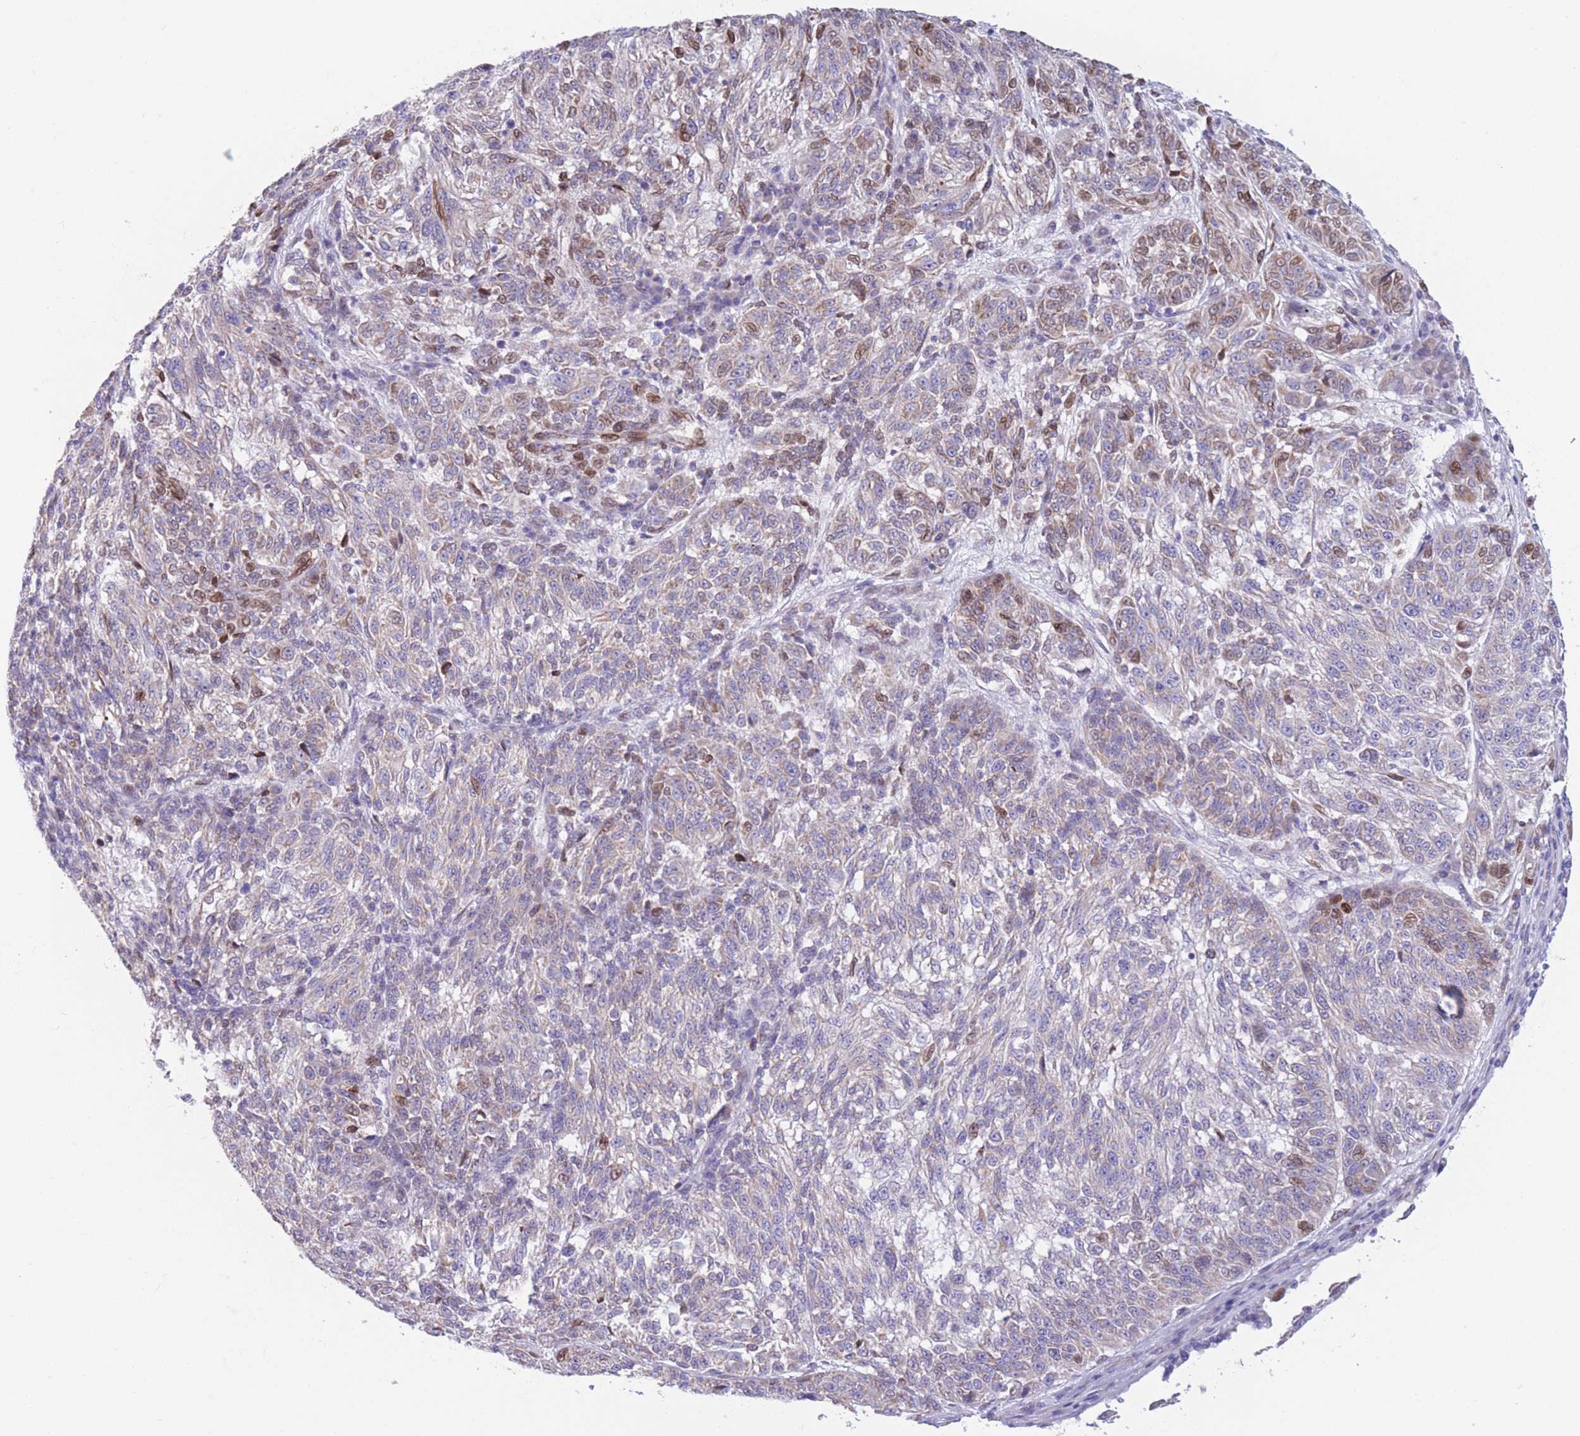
{"staining": {"intensity": "moderate", "quantity": "<25%", "location": "cytoplasmic/membranous,nuclear"}, "tissue": "melanoma", "cell_type": "Tumor cells", "image_type": "cancer", "snomed": [{"axis": "morphology", "description": "Malignant melanoma, NOS"}, {"axis": "topography", "description": "Skin"}], "caption": "Protein staining of melanoma tissue exhibits moderate cytoplasmic/membranous and nuclear expression in approximately <25% of tumor cells. (IHC, brightfield microscopy, high magnification).", "gene": "PDHA1", "patient": {"sex": "male", "age": 53}}